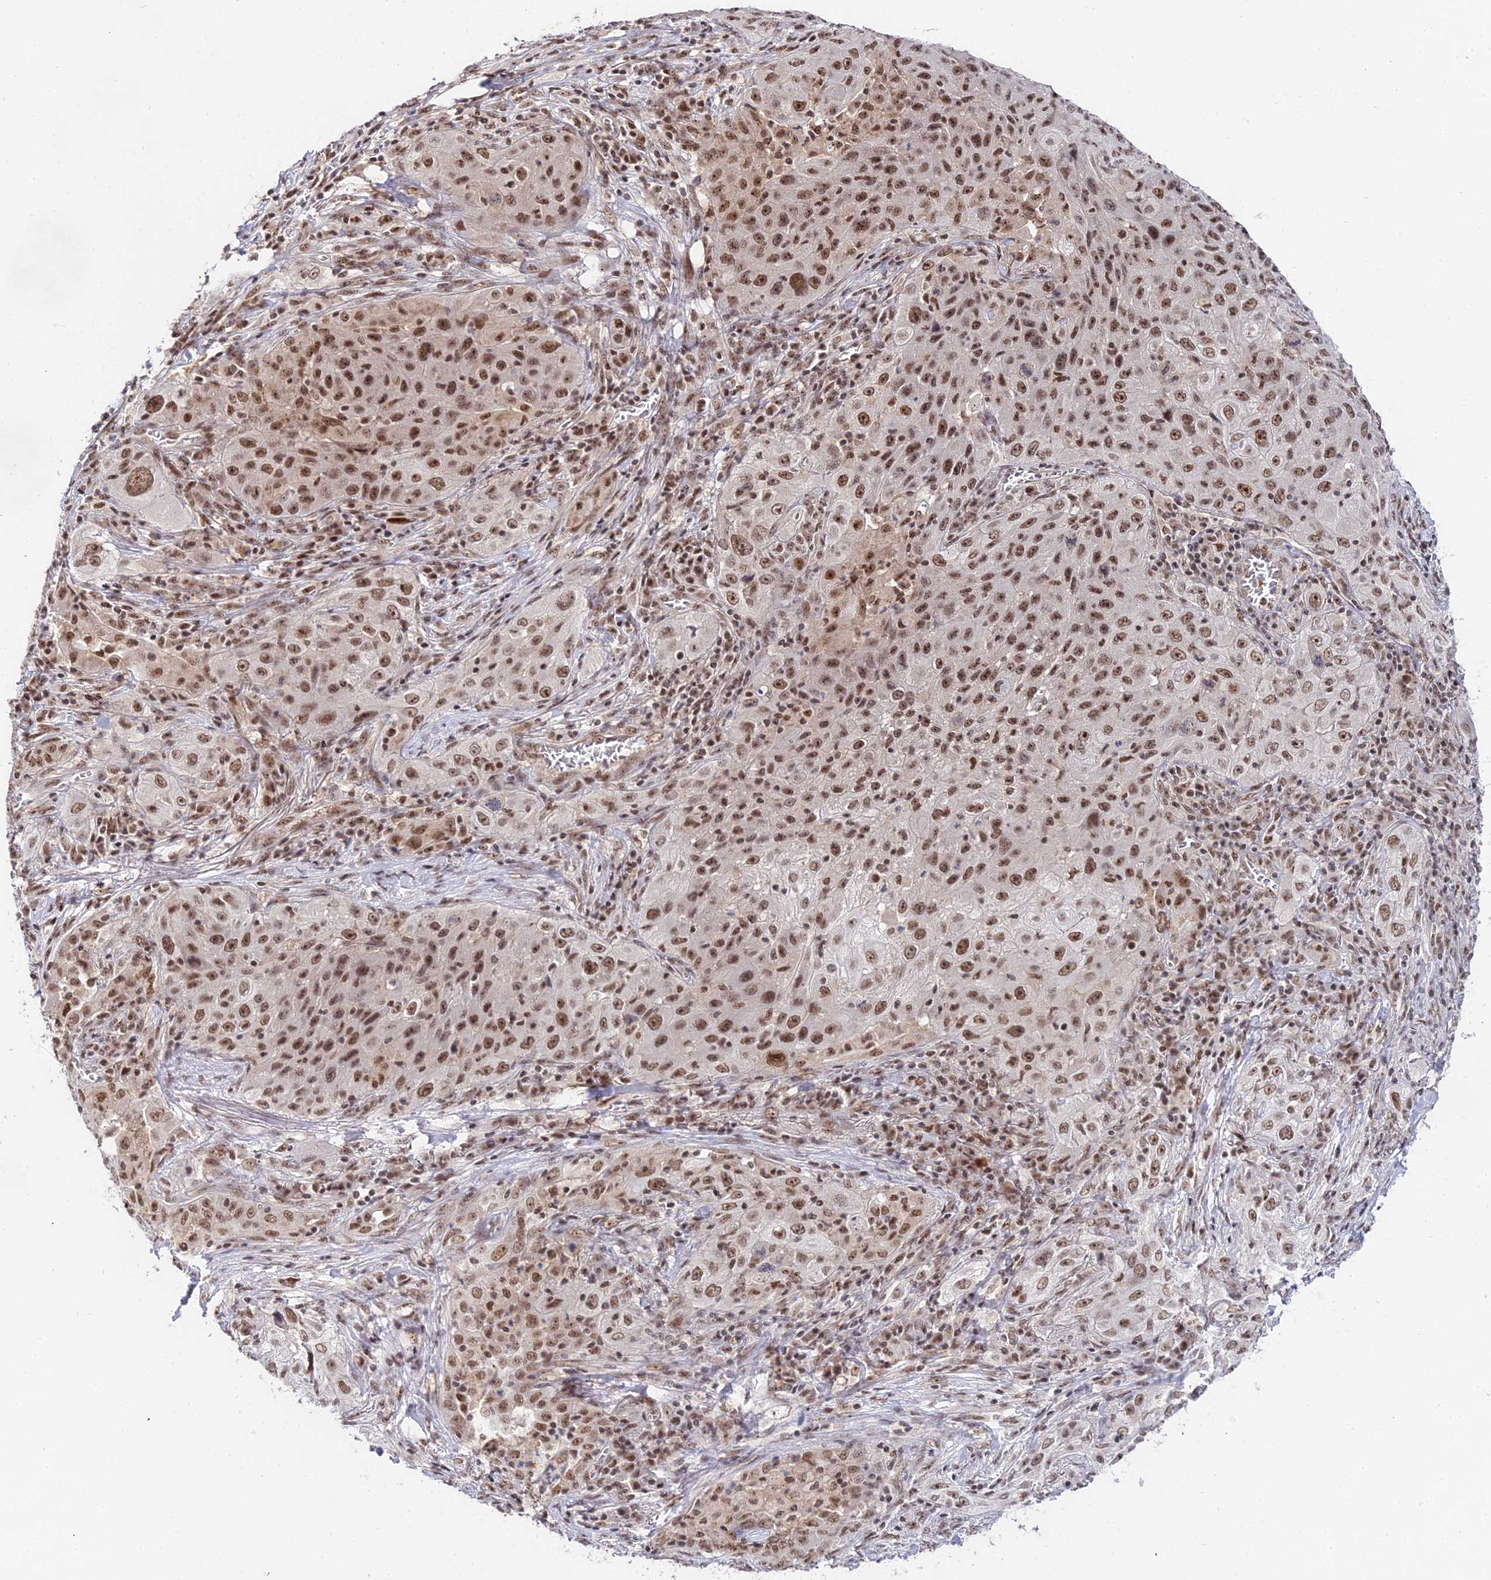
{"staining": {"intensity": "moderate", "quantity": ">75%", "location": "nuclear"}, "tissue": "lung cancer", "cell_type": "Tumor cells", "image_type": "cancer", "snomed": [{"axis": "morphology", "description": "Squamous cell carcinoma, NOS"}, {"axis": "topography", "description": "Lung"}], "caption": "A photomicrograph showing moderate nuclear expression in about >75% of tumor cells in squamous cell carcinoma (lung), as visualized by brown immunohistochemical staining.", "gene": "EXOSC3", "patient": {"sex": "female", "age": 69}}